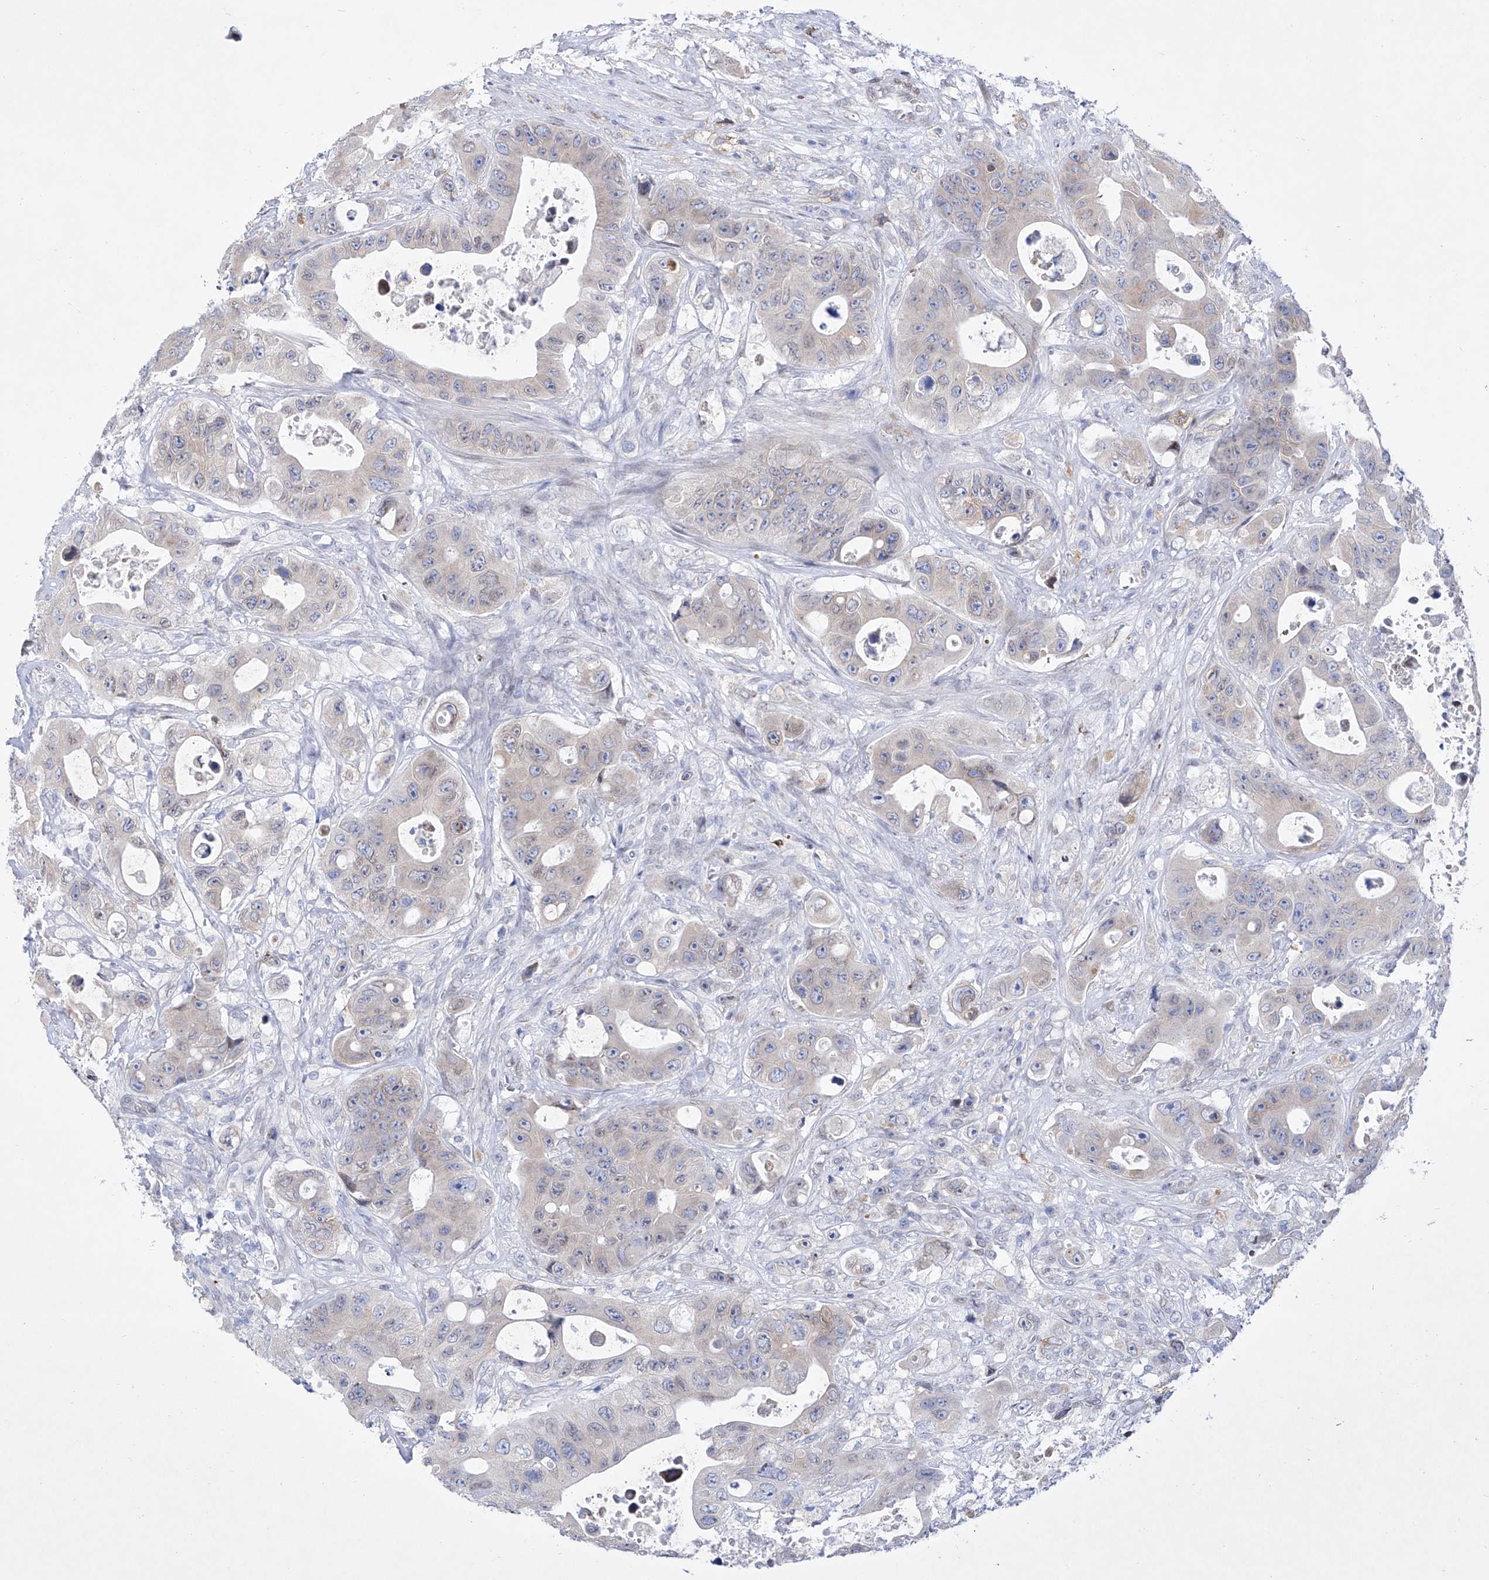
{"staining": {"intensity": "negative", "quantity": "none", "location": "none"}, "tissue": "colorectal cancer", "cell_type": "Tumor cells", "image_type": "cancer", "snomed": [{"axis": "morphology", "description": "Adenocarcinoma, NOS"}, {"axis": "topography", "description": "Colon"}], "caption": "Protein analysis of colorectal cancer reveals no significant staining in tumor cells.", "gene": "LCLAT1", "patient": {"sex": "female", "age": 46}}